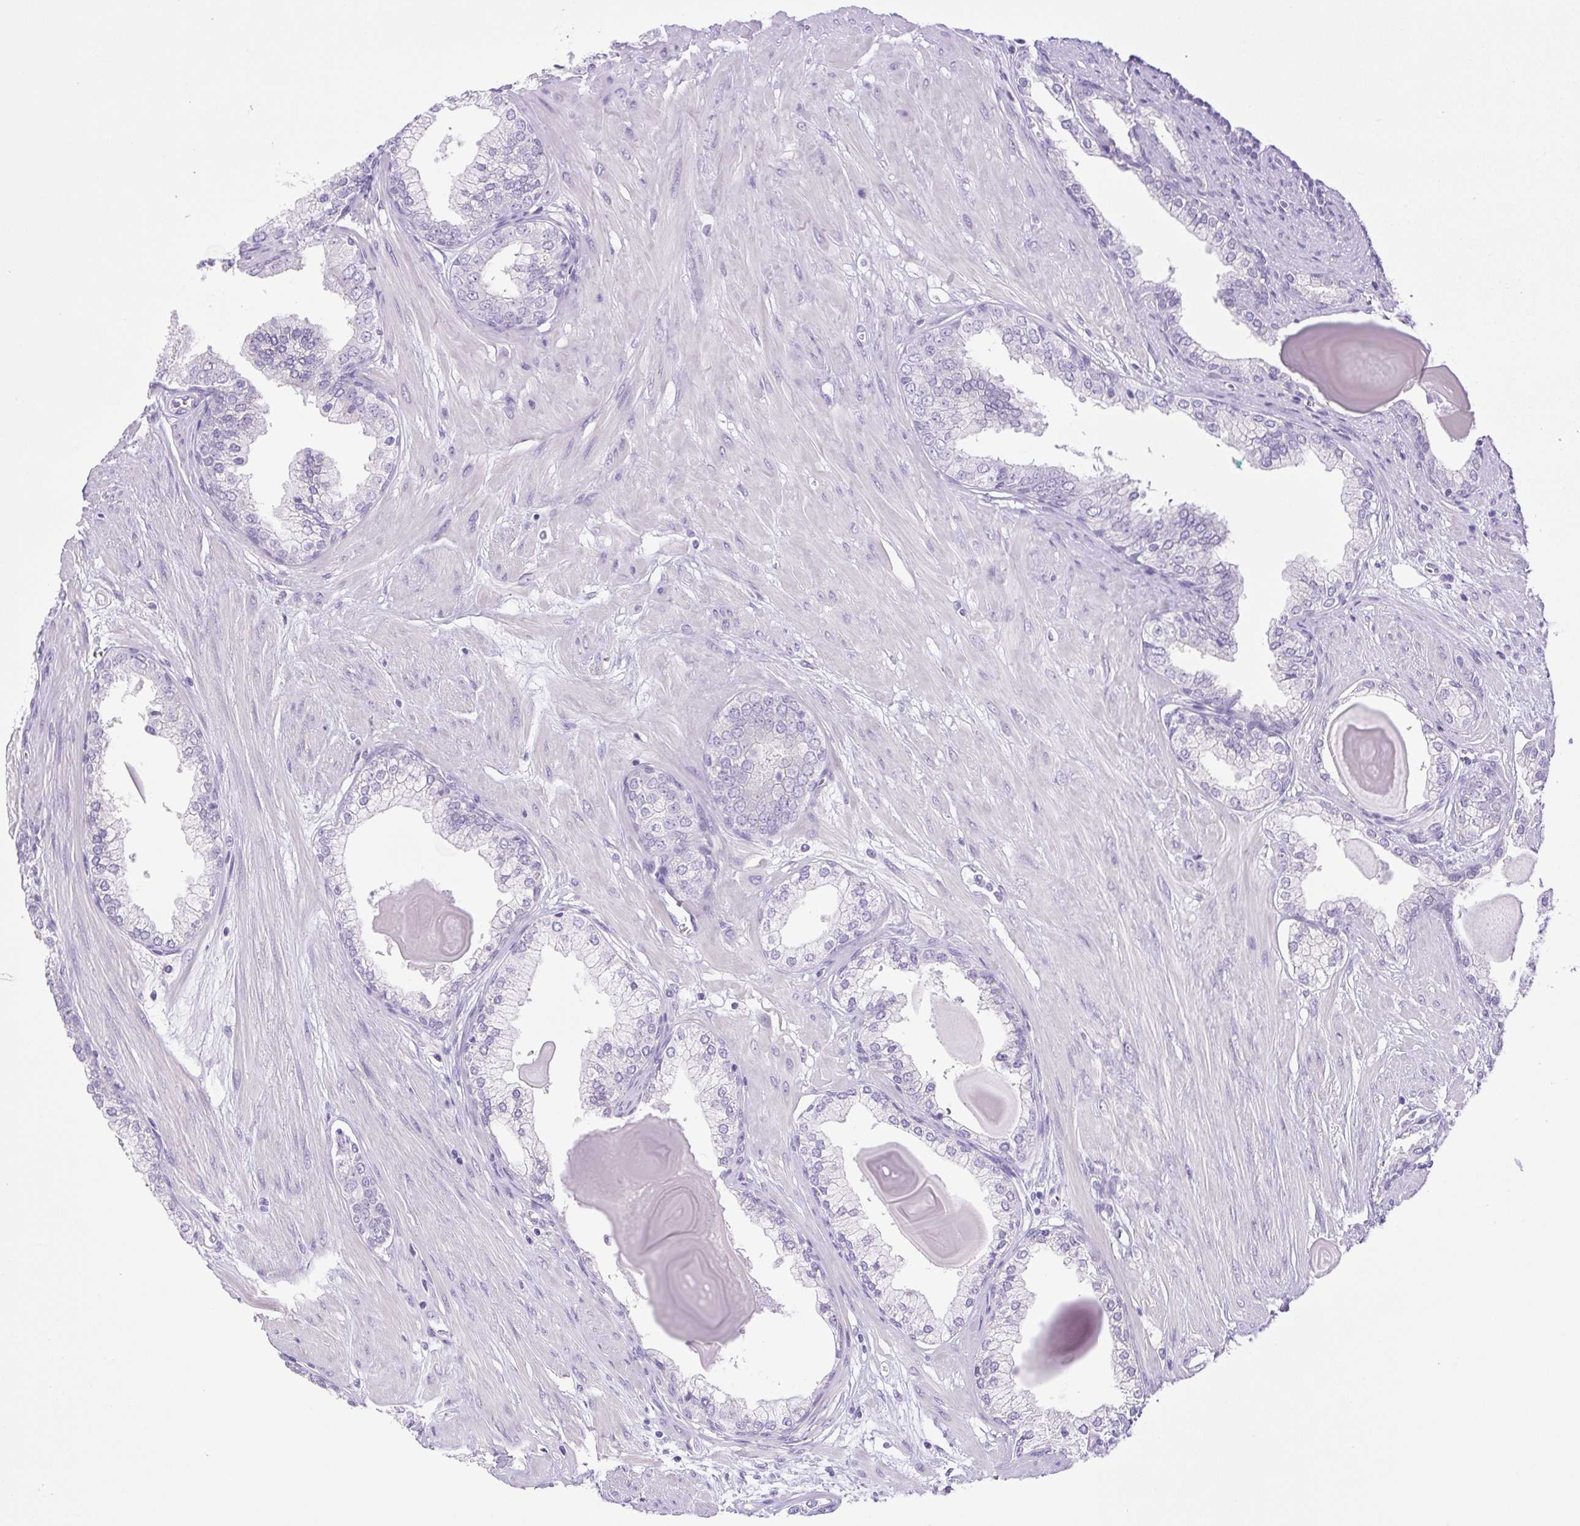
{"staining": {"intensity": "negative", "quantity": "none", "location": "none"}, "tissue": "prostate cancer", "cell_type": "Tumor cells", "image_type": "cancer", "snomed": [{"axis": "morphology", "description": "Adenocarcinoma, Low grade"}, {"axis": "topography", "description": "Prostate"}], "caption": "DAB immunohistochemical staining of human prostate cancer (adenocarcinoma (low-grade)) demonstrates no significant staining in tumor cells.", "gene": "CDSN", "patient": {"sex": "male", "age": 64}}